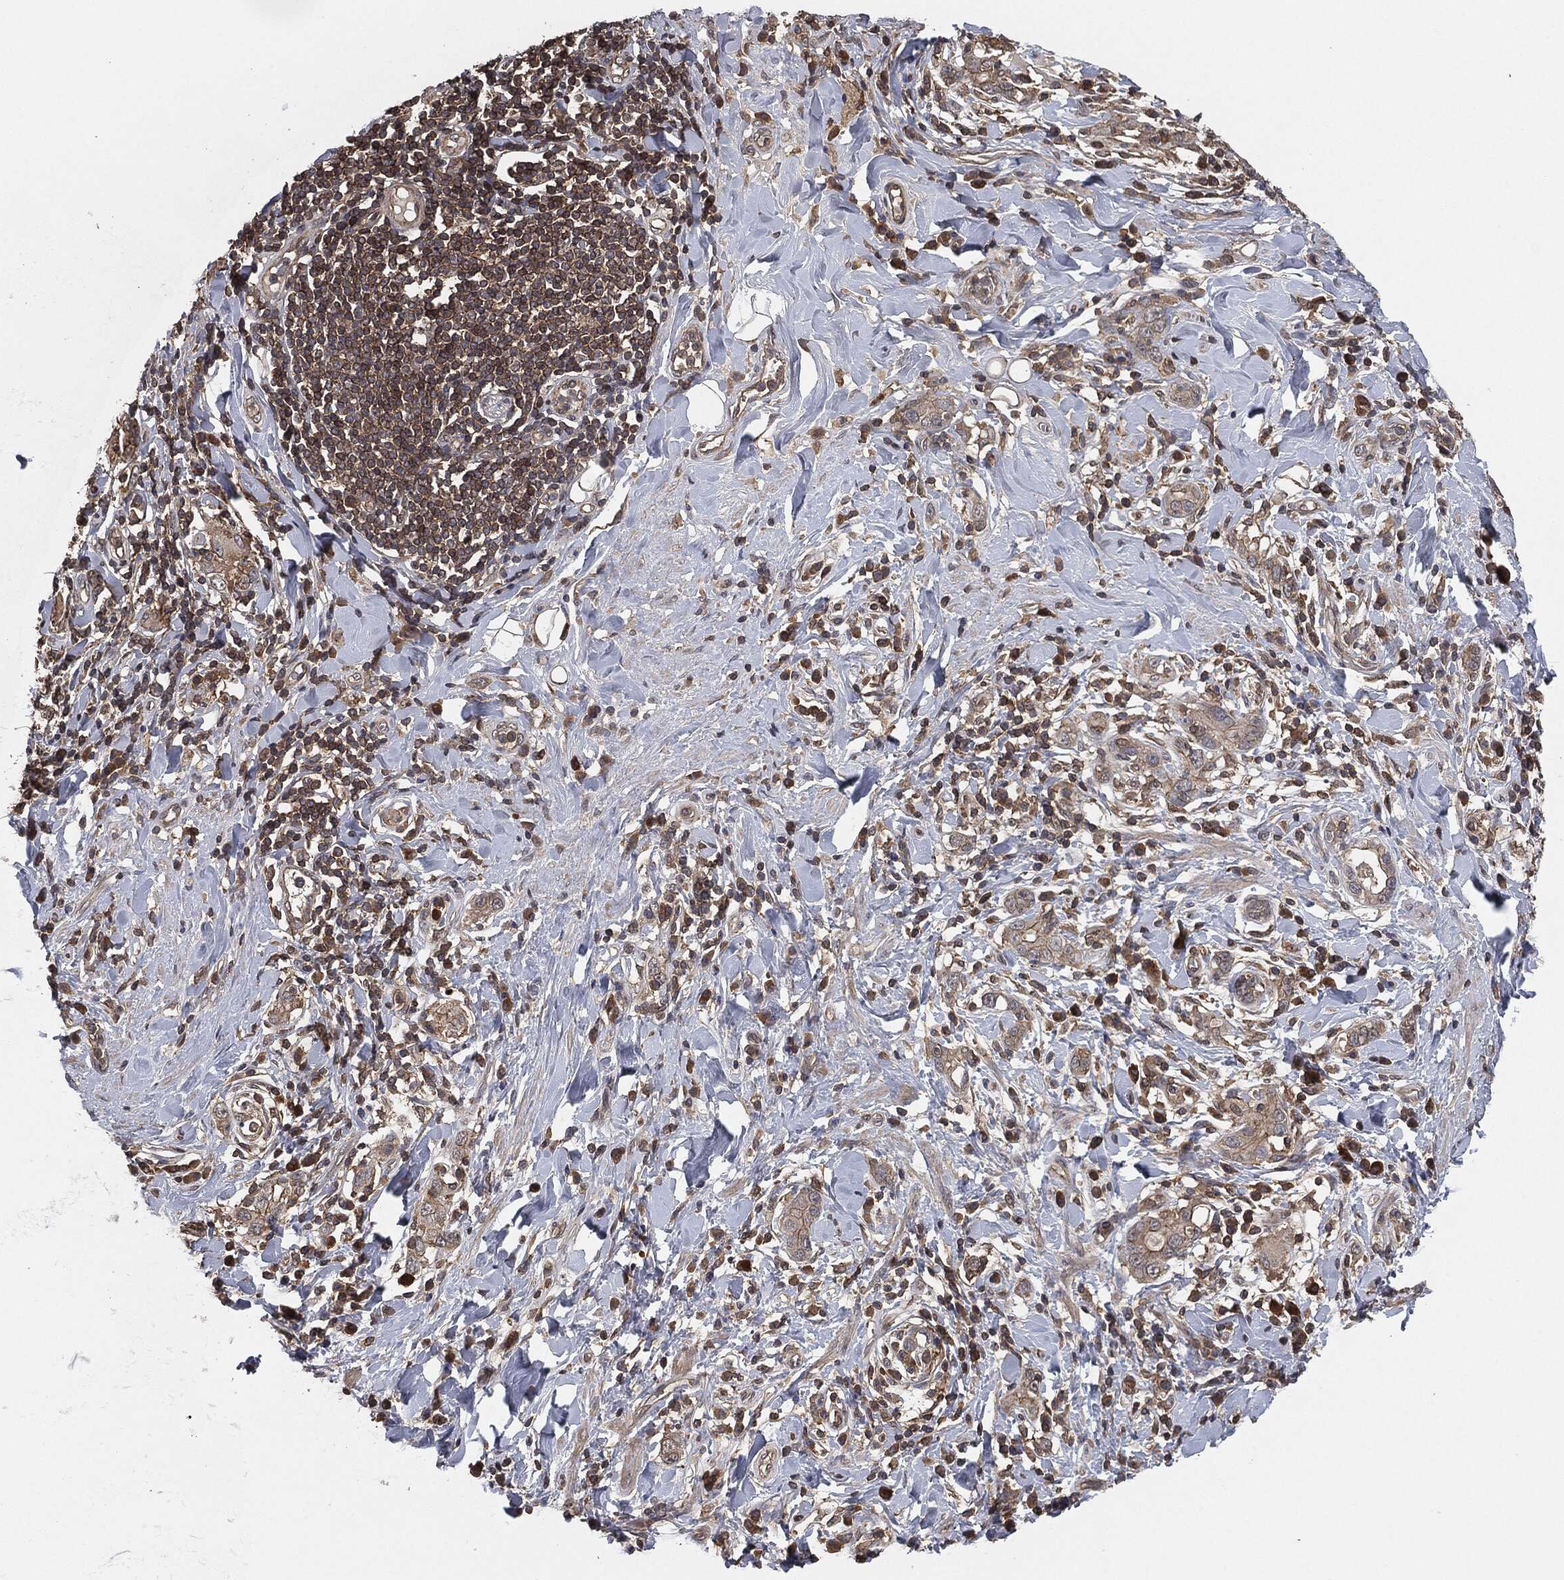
{"staining": {"intensity": "weak", "quantity": "25%-75%", "location": "cytoplasmic/membranous"}, "tissue": "stomach cancer", "cell_type": "Tumor cells", "image_type": "cancer", "snomed": [{"axis": "morphology", "description": "Adenocarcinoma, NOS"}, {"axis": "topography", "description": "Stomach"}], "caption": "Stomach adenocarcinoma stained with a protein marker reveals weak staining in tumor cells.", "gene": "ERBIN", "patient": {"sex": "male", "age": 79}}